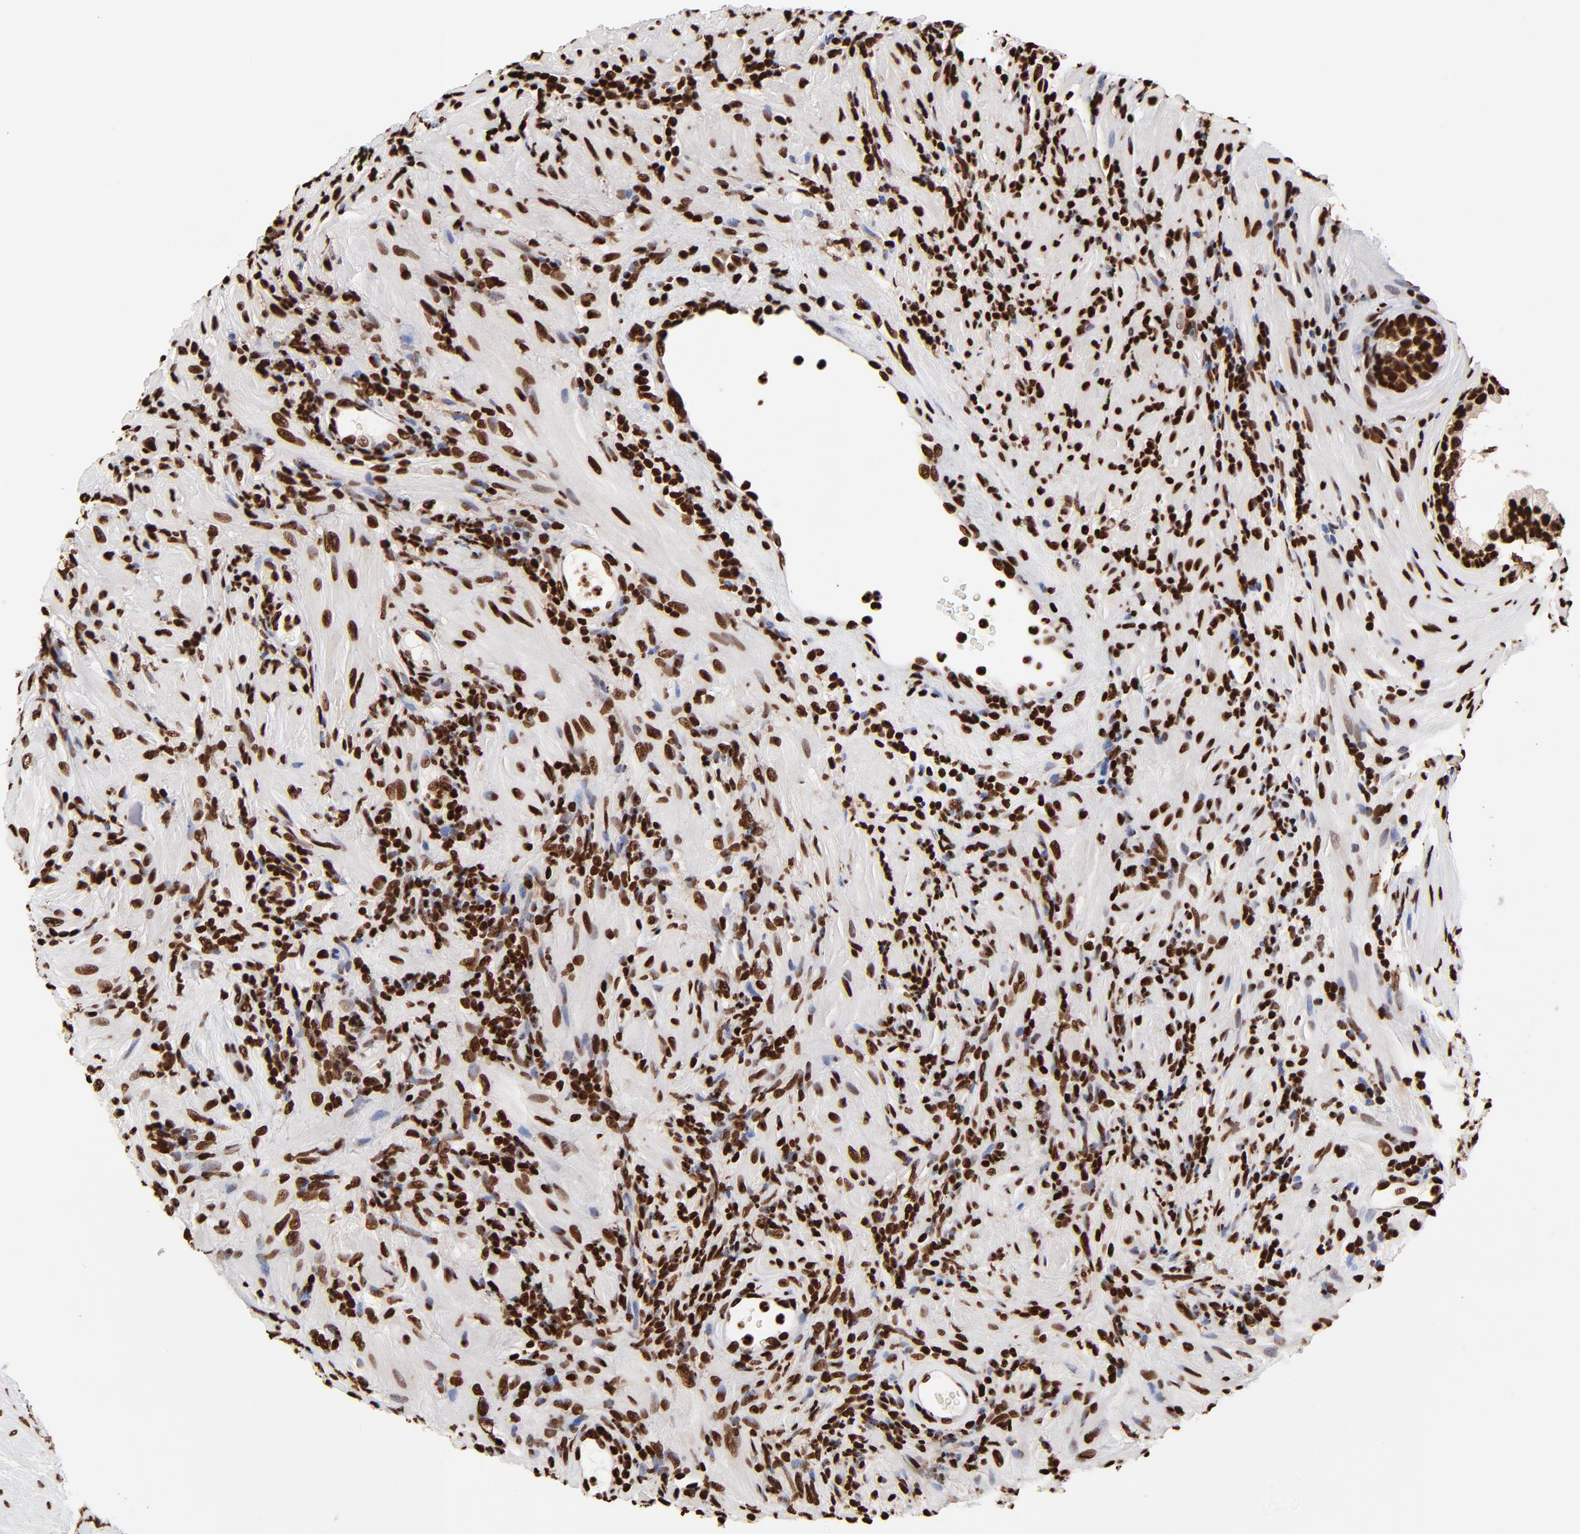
{"staining": {"intensity": "strong", "quantity": ">75%", "location": "nuclear"}, "tissue": "prostate", "cell_type": "Glandular cells", "image_type": "normal", "snomed": [{"axis": "morphology", "description": "Normal tissue, NOS"}, {"axis": "topography", "description": "Prostate"}], "caption": "This micrograph shows unremarkable prostate stained with immunohistochemistry to label a protein in brown. The nuclear of glandular cells show strong positivity for the protein. Nuclei are counter-stained blue.", "gene": "ZNF544", "patient": {"sex": "male", "age": 76}}